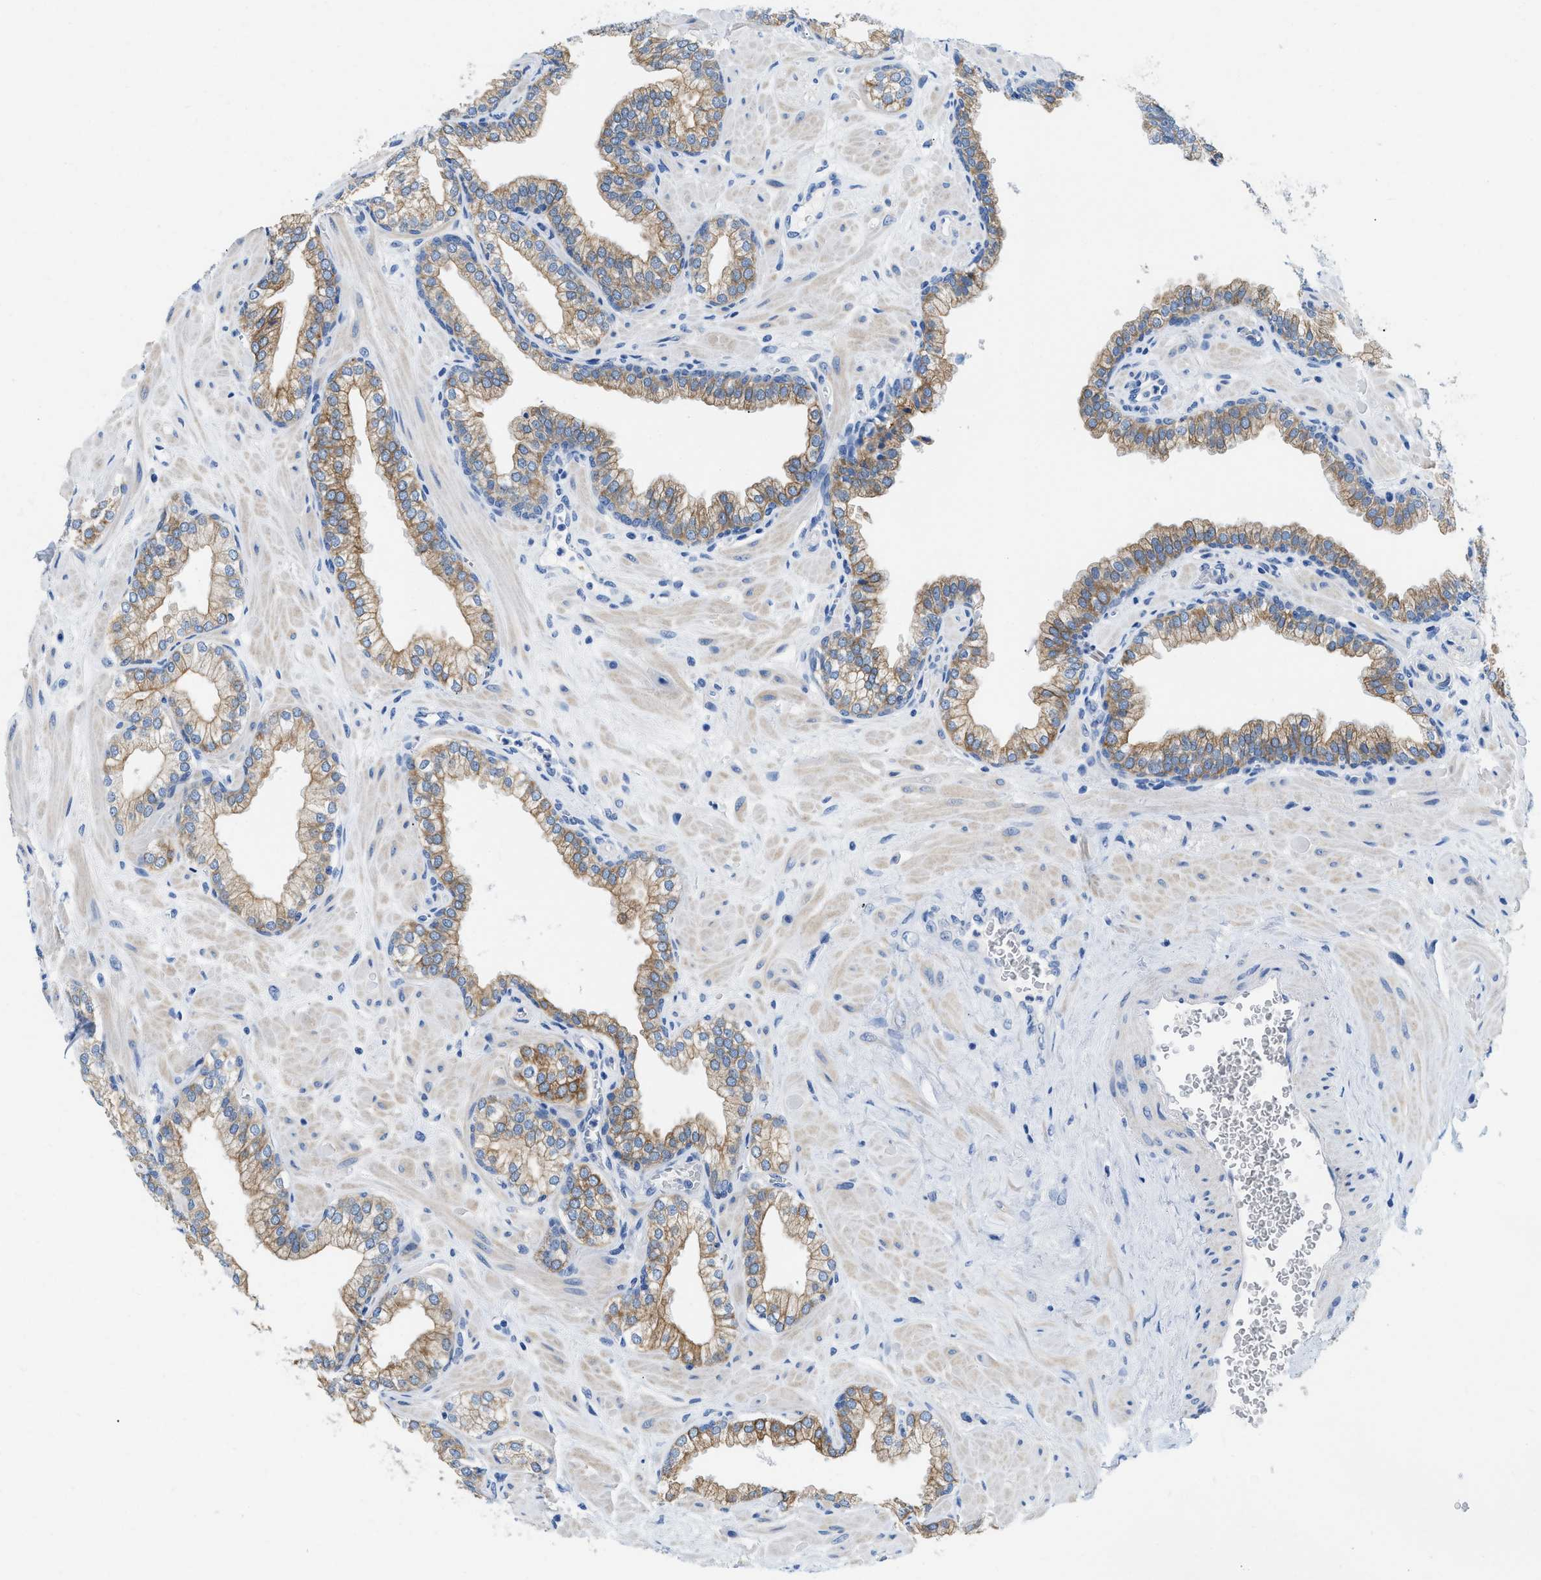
{"staining": {"intensity": "moderate", "quantity": "25%-75%", "location": "cytoplasmic/membranous"}, "tissue": "prostate", "cell_type": "Glandular cells", "image_type": "normal", "snomed": [{"axis": "morphology", "description": "Normal tissue, NOS"}, {"axis": "morphology", "description": "Urothelial carcinoma, Low grade"}, {"axis": "topography", "description": "Urinary bladder"}, {"axis": "topography", "description": "Prostate"}], "caption": "Immunohistochemical staining of unremarkable prostate shows 25%-75% levels of moderate cytoplasmic/membranous protein staining in approximately 25%-75% of glandular cells.", "gene": "BPGM", "patient": {"sex": "male", "age": 60}}